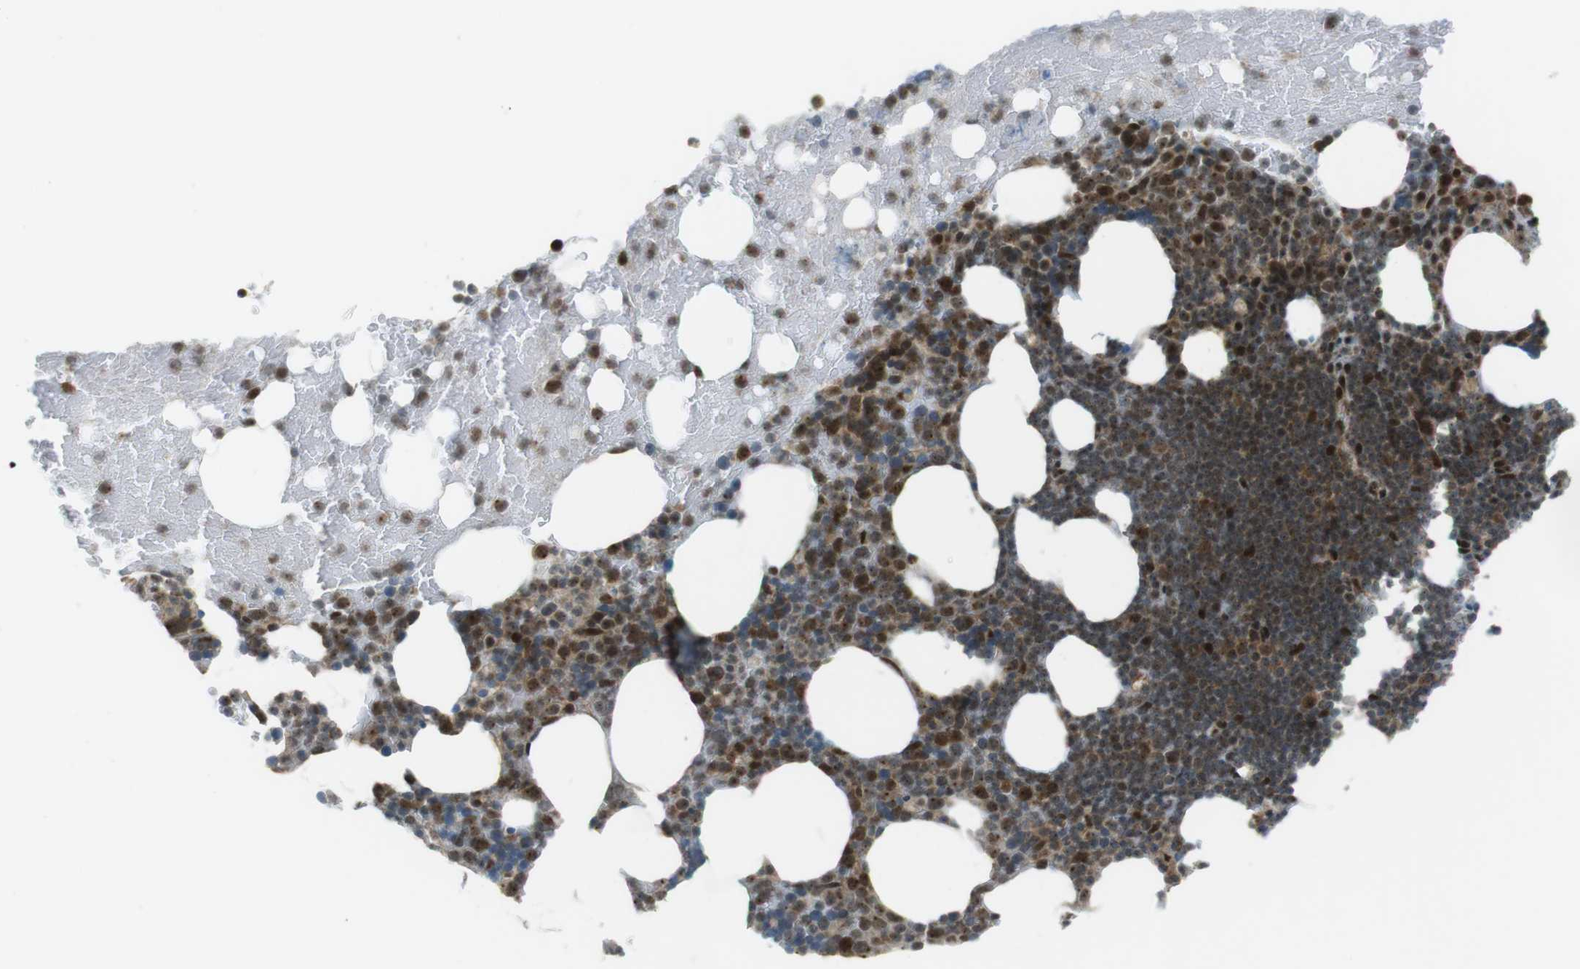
{"staining": {"intensity": "moderate", "quantity": ">75%", "location": "cytoplasmic/membranous,nuclear"}, "tissue": "bone marrow", "cell_type": "Hematopoietic cells", "image_type": "normal", "snomed": [{"axis": "morphology", "description": "Normal tissue, NOS"}, {"axis": "topography", "description": "Bone marrow"}], "caption": "An immunohistochemistry photomicrograph of normal tissue is shown. Protein staining in brown shows moderate cytoplasmic/membranous,nuclear positivity in bone marrow within hematopoietic cells. (DAB (3,3'-diaminobenzidine) = brown stain, brightfield microscopy at high magnification).", "gene": "CSNK1D", "patient": {"sex": "female", "age": 66}}